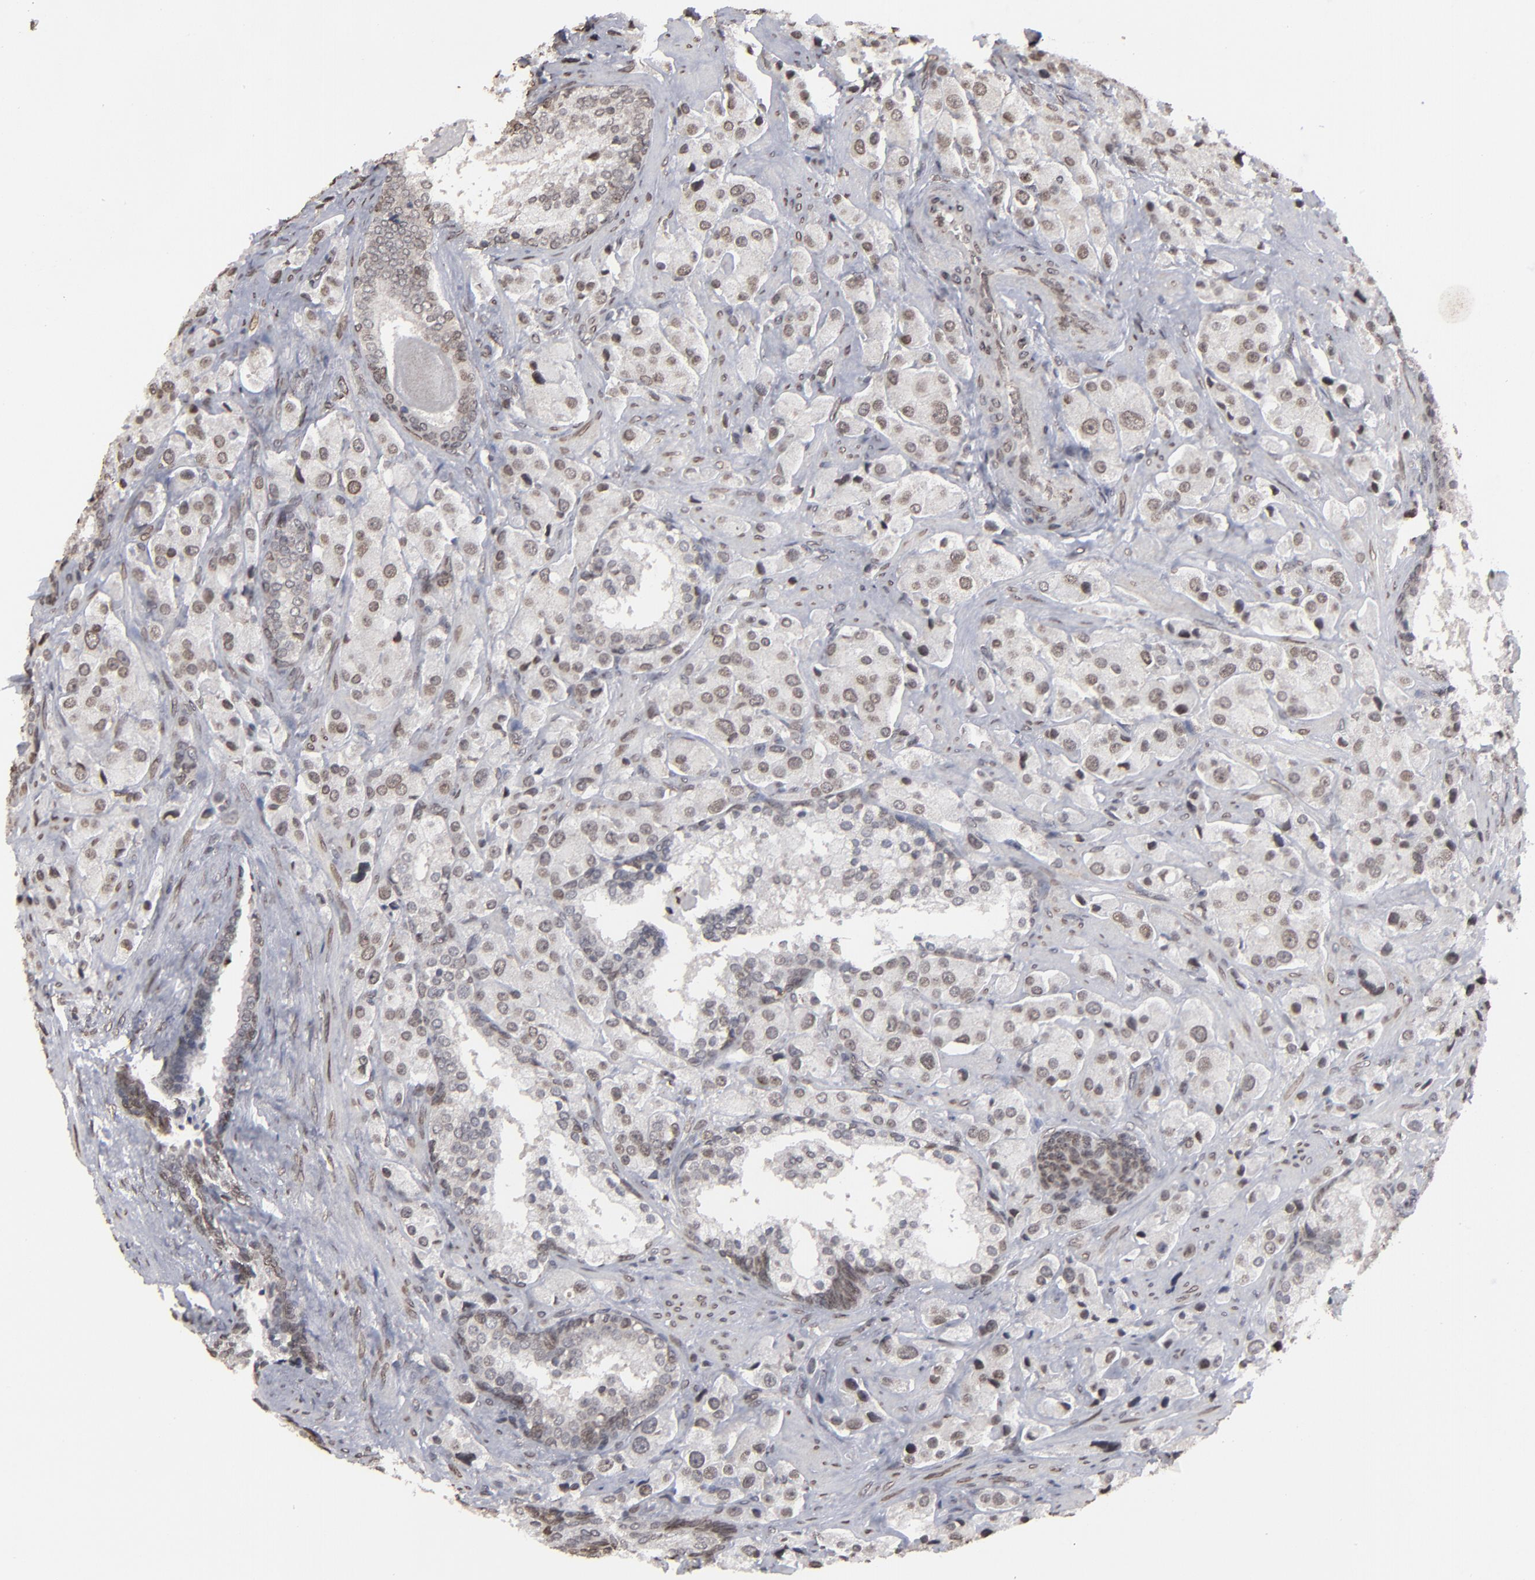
{"staining": {"intensity": "weak", "quantity": "25%-75%", "location": "nuclear"}, "tissue": "prostate cancer", "cell_type": "Tumor cells", "image_type": "cancer", "snomed": [{"axis": "morphology", "description": "Adenocarcinoma, Medium grade"}, {"axis": "topography", "description": "Prostate"}], "caption": "Tumor cells display low levels of weak nuclear staining in about 25%-75% of cells in prostate adenocarcinoma (medium-grade).", "gene": "BAZ1A", "patient": {"sex": "male", "age": 70}}